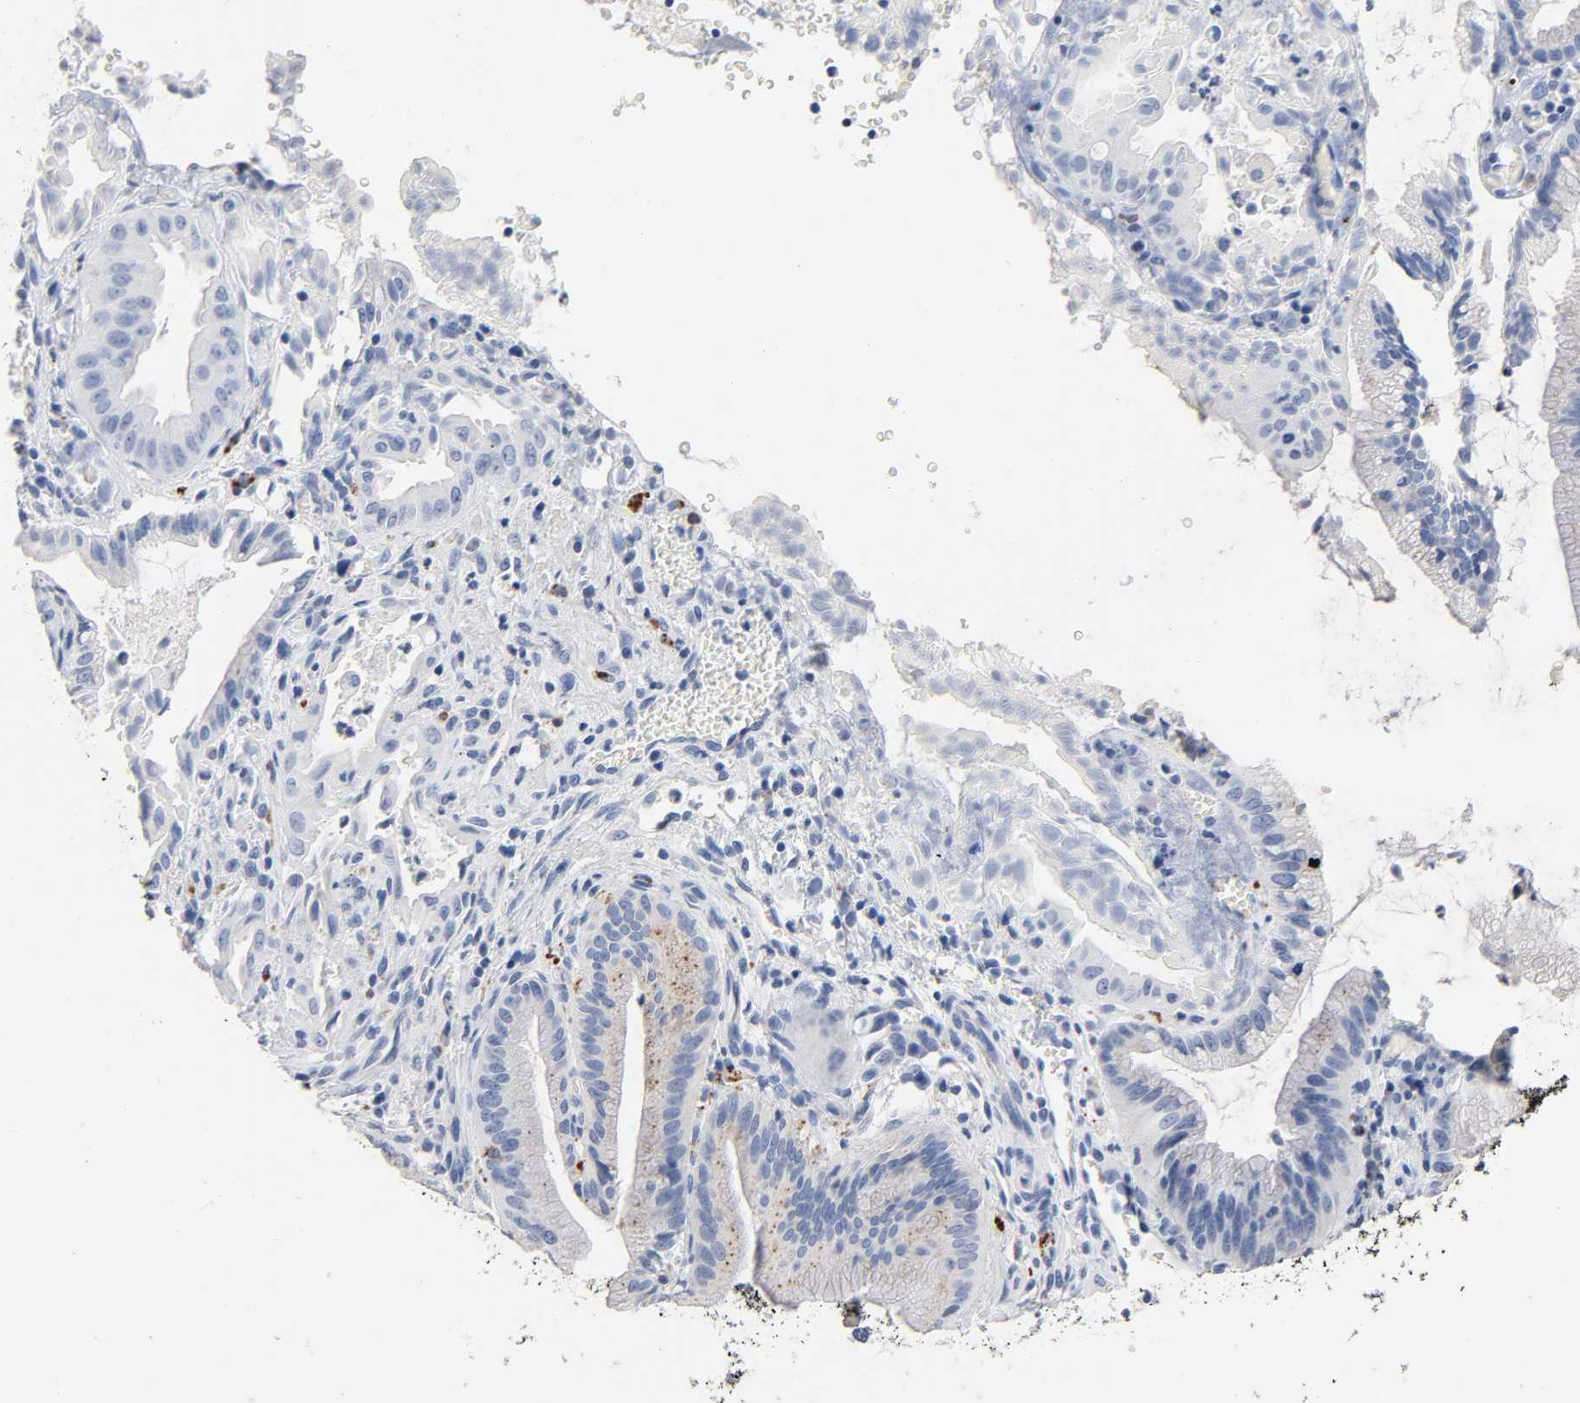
{"staining": {"intensity": "weak", "quantity": "<25%", "location": "cytoplasmic/membranous"}, "tissue": "liver cancer", "cell_type": "Tumor cells", "image_type": "cancer", "snomed": [{"axis": "morphology", "description": "Cholangiocarcinoma"}, {"axis": "topography", "description": "Liver"}], "caption": "A high-resolution histopathology image shows IHC staining of liver cancer (cholangiocarcinoma), which demonstrates no significant expression in tumor cells.", "gene": "PLP1", "patient": {"sex": "male", "age": 58}}